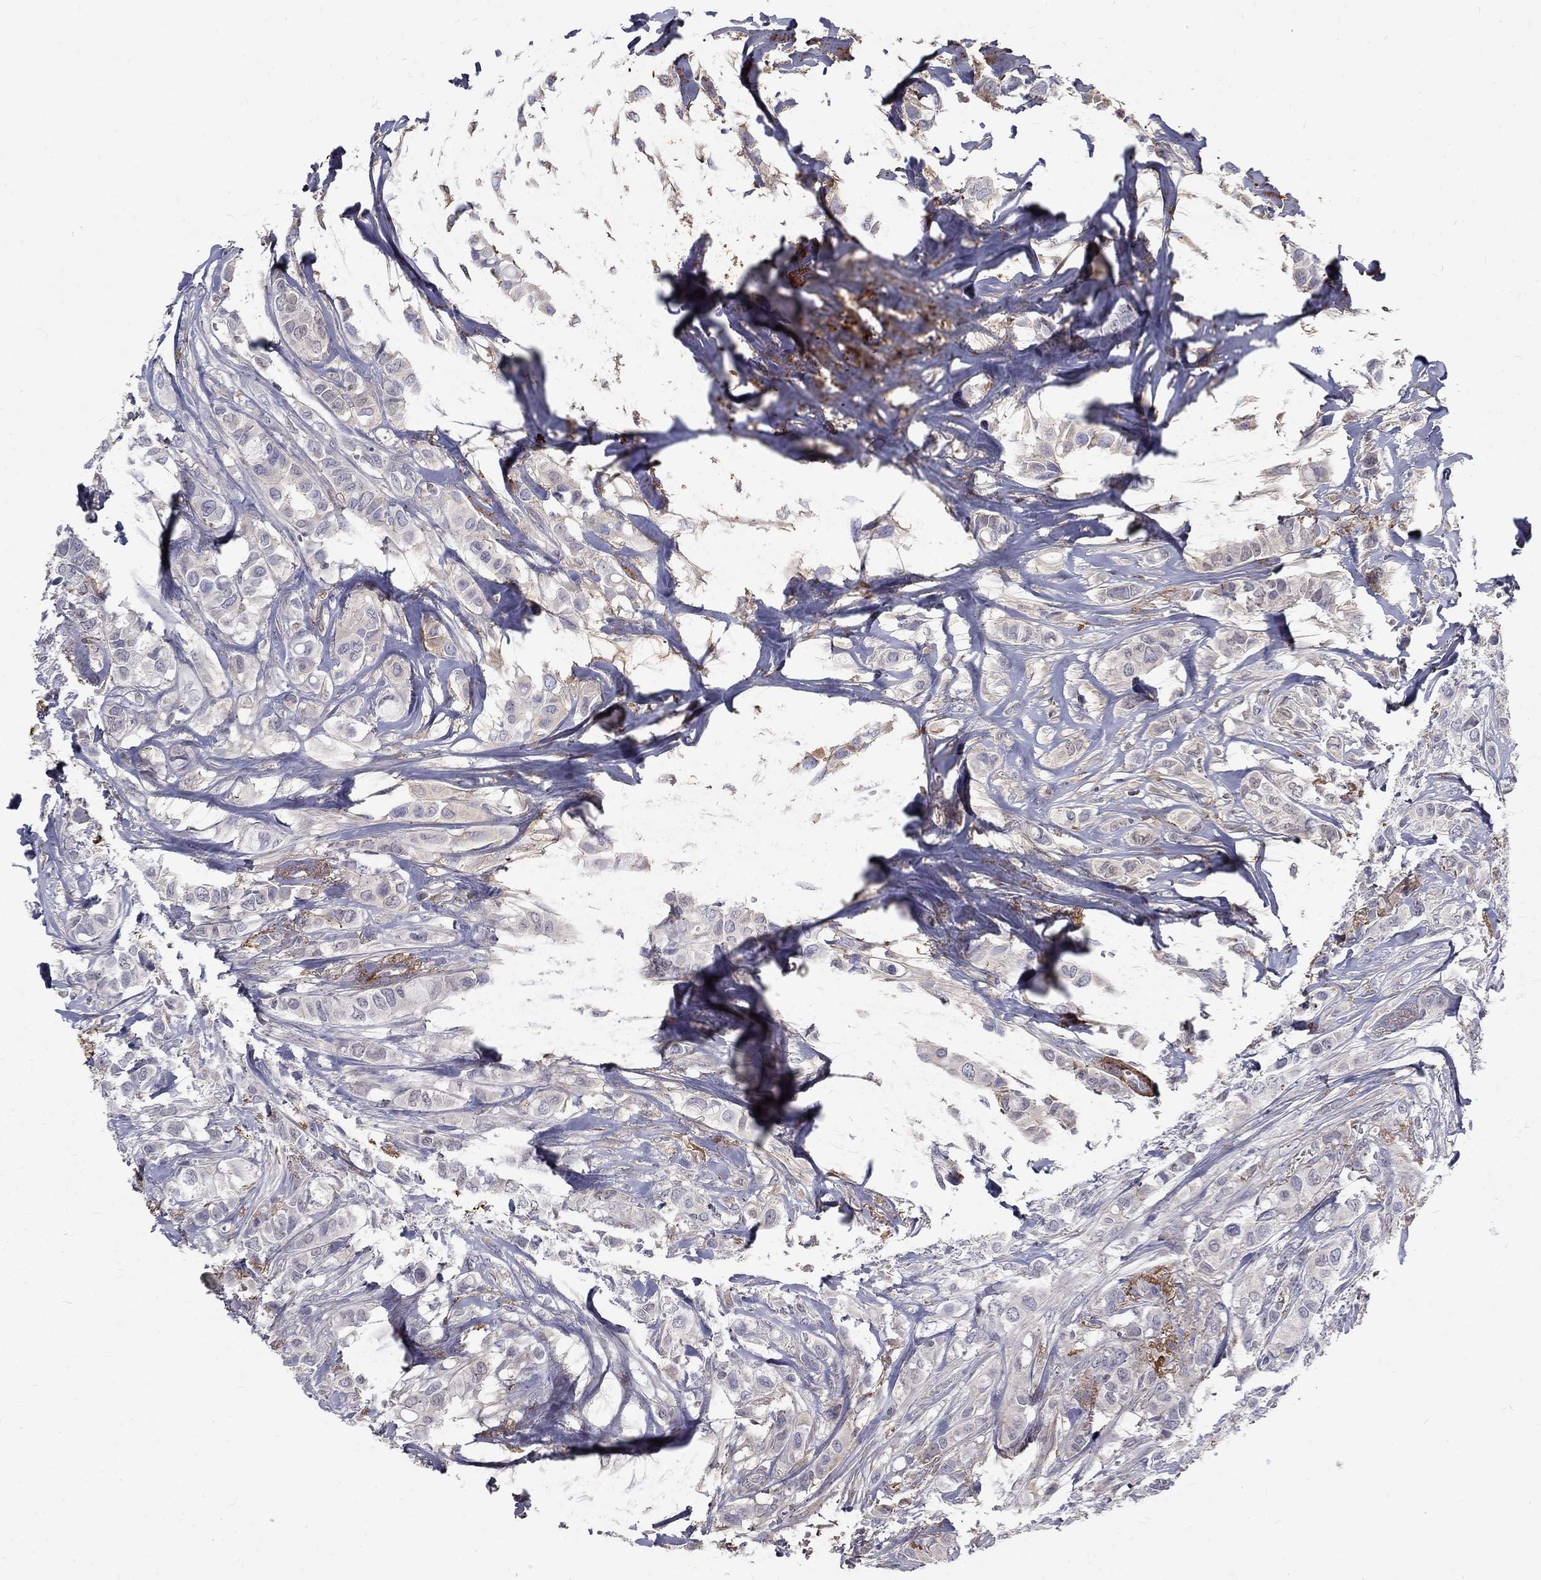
{"staining": {"intensity": "weak", "quantity": "25%-75%", "location": "cytoplasmic/membranous"}, "tissue": "breast cancer", "cell_type": "Tumor cells", "image_type": "cancer", "snomed": [{"axis": "morphology", "description": "Duct carcinoma"}, {"axis": "topography", "description": "Breast"}], "caption": "Human intraductal carcinoma (breast) stained for a protein (brown) reveals weak cytoplasmic/membranous positive expression in approximately 25%-75% of tumor cells.", "gene": "EPDR1", "patient": {"sex": "female", "age": 85}}